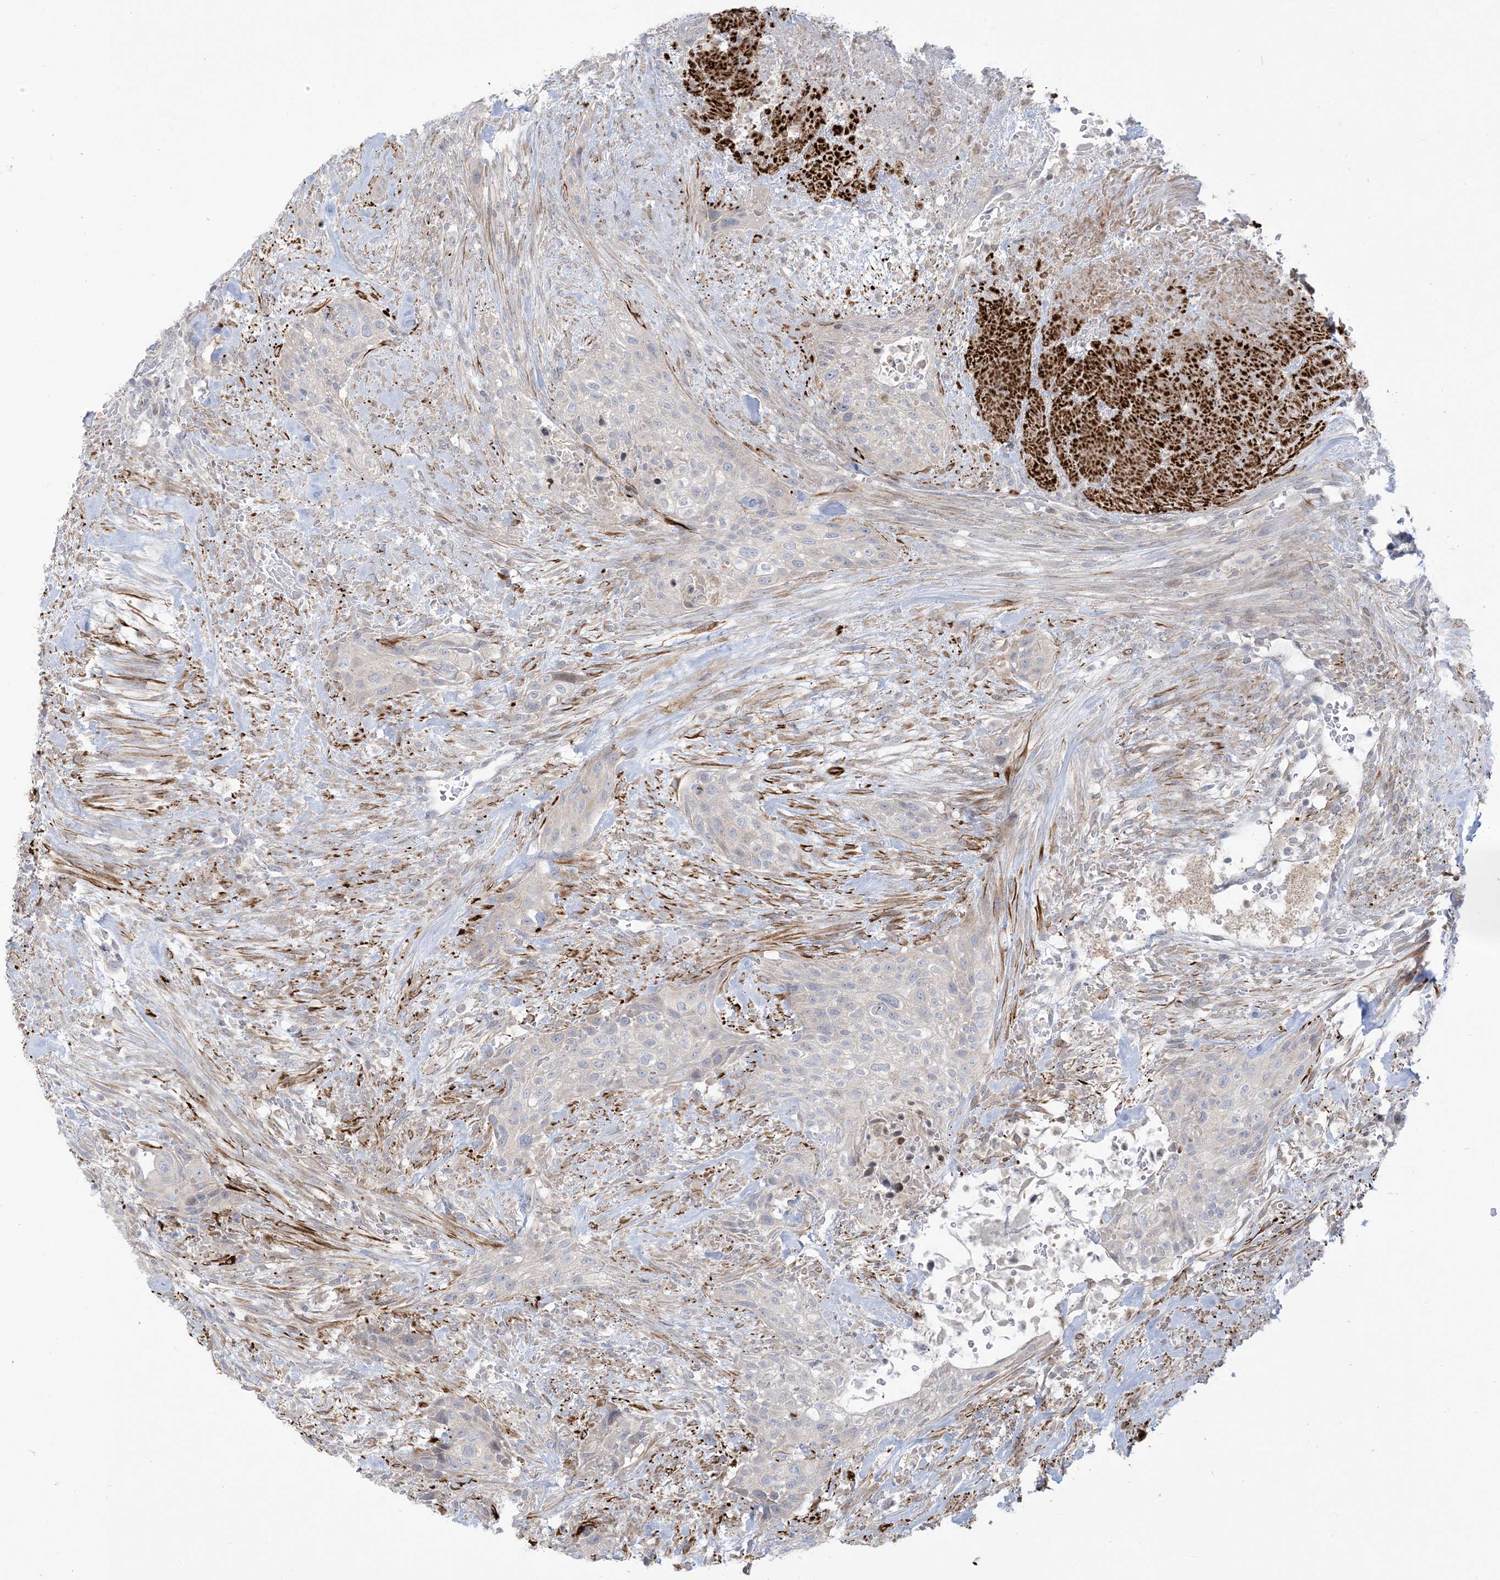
{"staining": {"intensity": "negative", "quantity": "none", "location": "none"}, "tissue": "urothelial cancer", "cell_type": "Tumor cells", "image_type": "cancer", "snomed": [{"axis": "morphology", "description": "Urothelial carcinoma, High grade"}, {"axis": "topography", "description": "Urinary bladder"}], "caption": "The photomicrograph exhibits no significant staining in tumor cells of high-grade urothelial carcinoma. (Stains: DAB IHC with hematoxylin counter stain, Microscopy: brightfield microscopy at high magnification).", "gene": "AFTPH", "patient": {"sex": "male", "age": 35}}